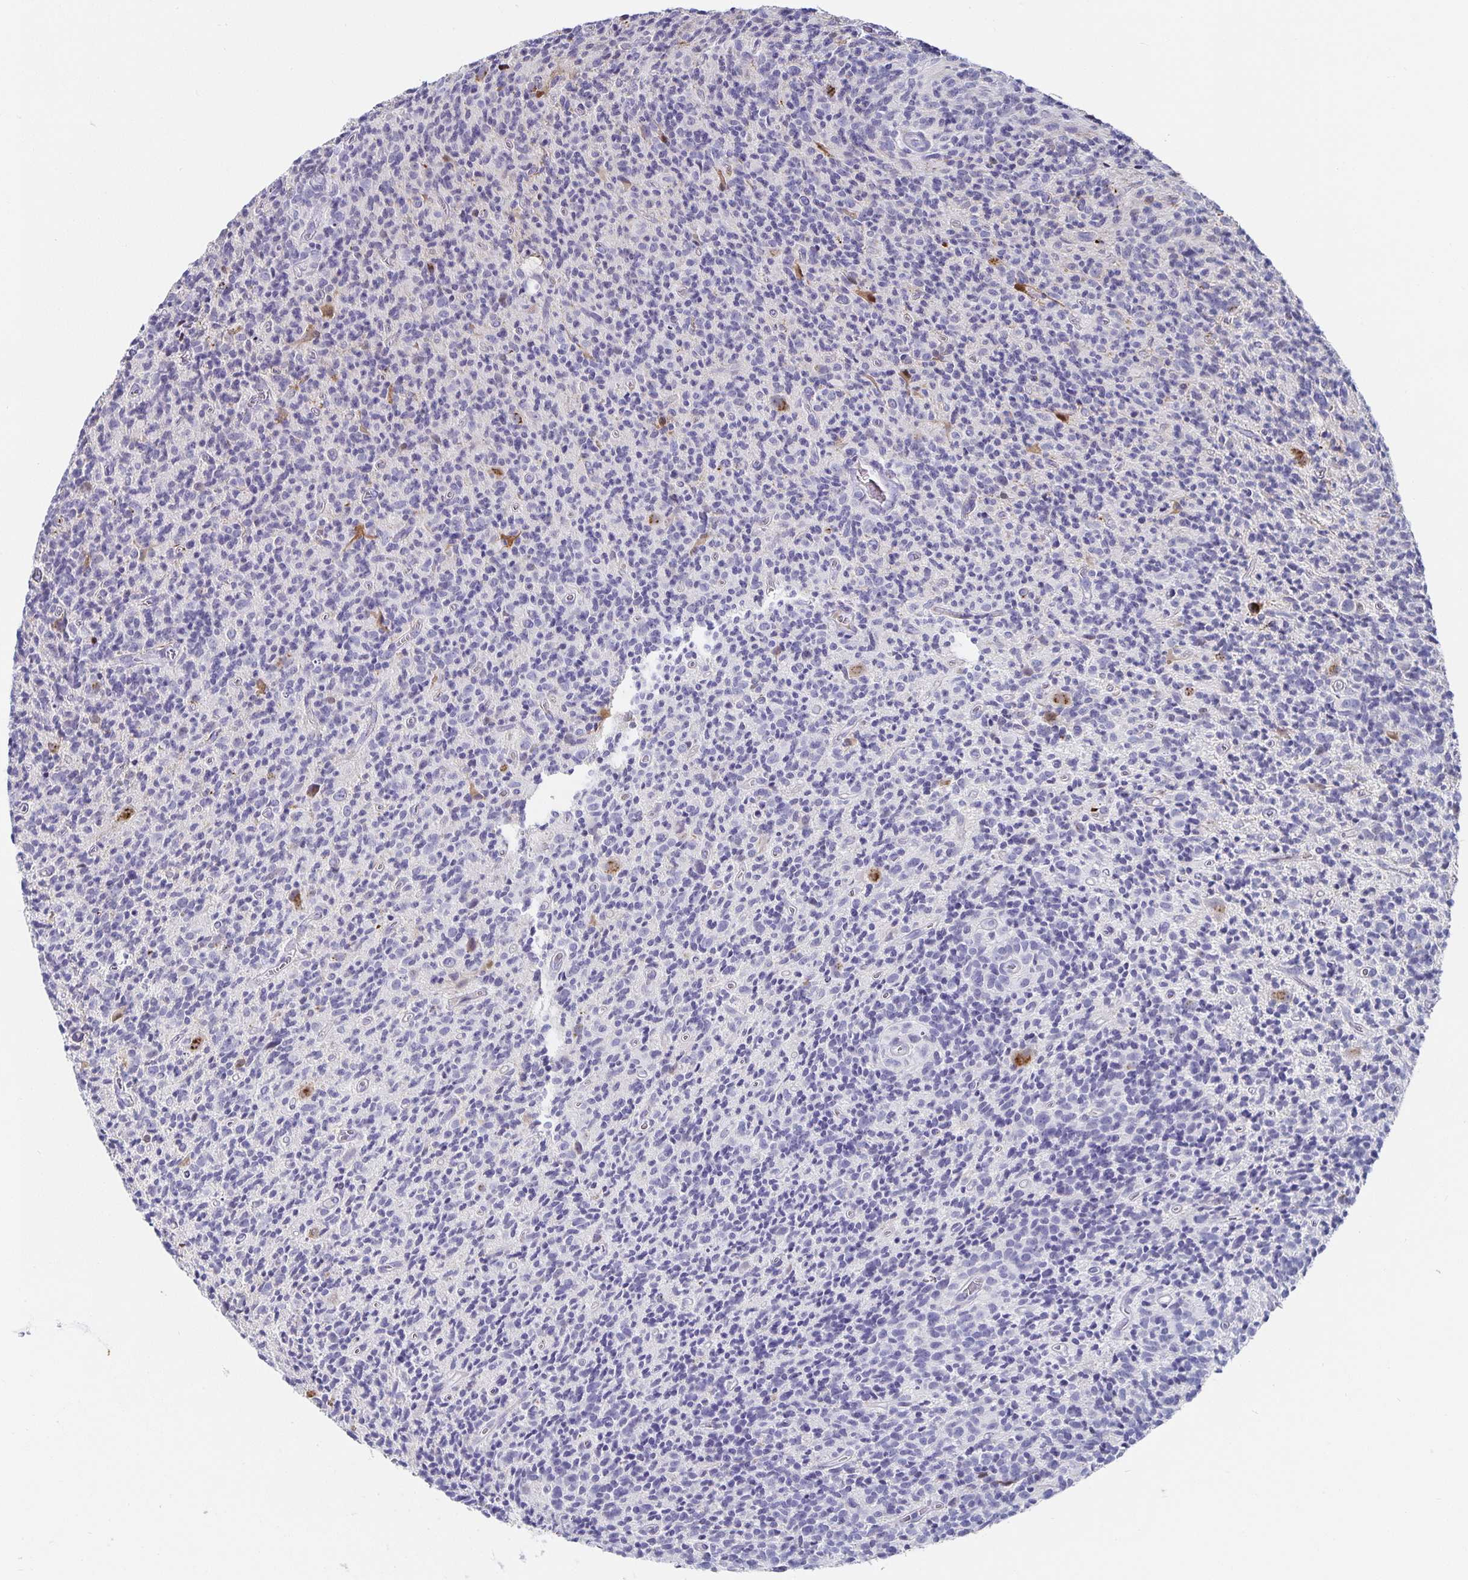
{"staining": {"intensity": "negative", "quantity": "none", "location": "none"}, "tissue": "glioma", "cell_type": "Tumor cells", "image_type": "cancer", "snomed": [{"axis": "morphology", "description": "Glioma, malignant, High grade"}, {"axis": "topography", "description": "Brain"}], "caption": "Immunohistochemical staining of human malignant glioma (high-grade) exhibits no significant staining in tumor cells.", "gene": "CHGA", "patient": {"sex": "male", "age": 76}}